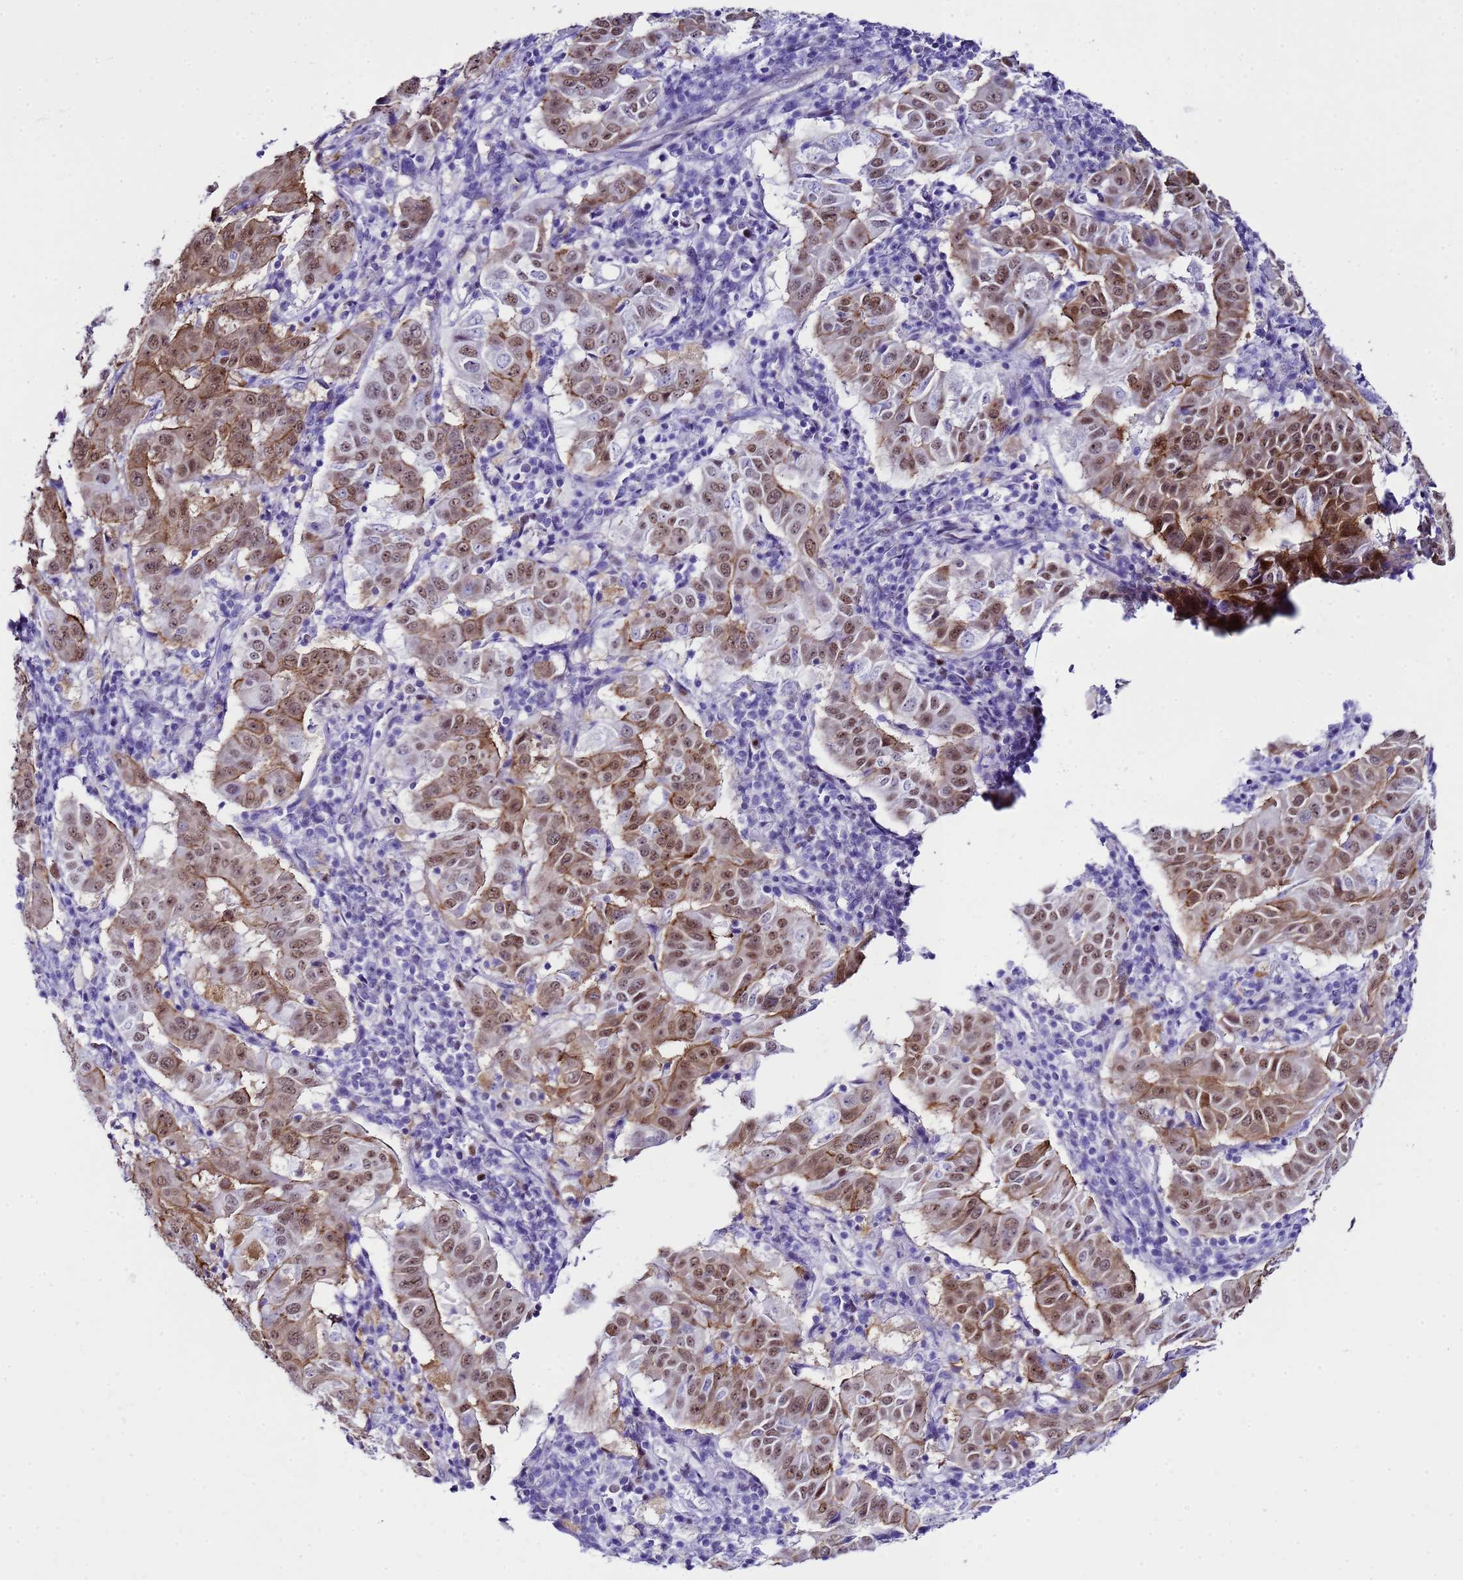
{"staining": {"intensity": "moderate", "quantity": ">75%", "location": "cytoplasmic/membranous,nuclear"}, "tissue": "pancreatic cancer", "cell_type": "Tumor cells", "image_type": "cancer", "snomed": [{"axis": "morphology", "description": "Adenocarcinoma, NOS"}, {"axis": "topography", "description": "Pancreas"}], "caption": "Immunohistochemistry (DAB) staining of pancreatic cancer (adenocarcinoma) exhibits moderate cytoplasmic/membranous and nuclear protein expression in approximately >75% of tumor cells. The staining was performed using DAB to visualize the protein expression in brown, while the nuclei were stained in blue with hematoxylin (Magnification: 20x).", "gene": "BCL7A", "patient": {"sex": "male", "age": 63}}